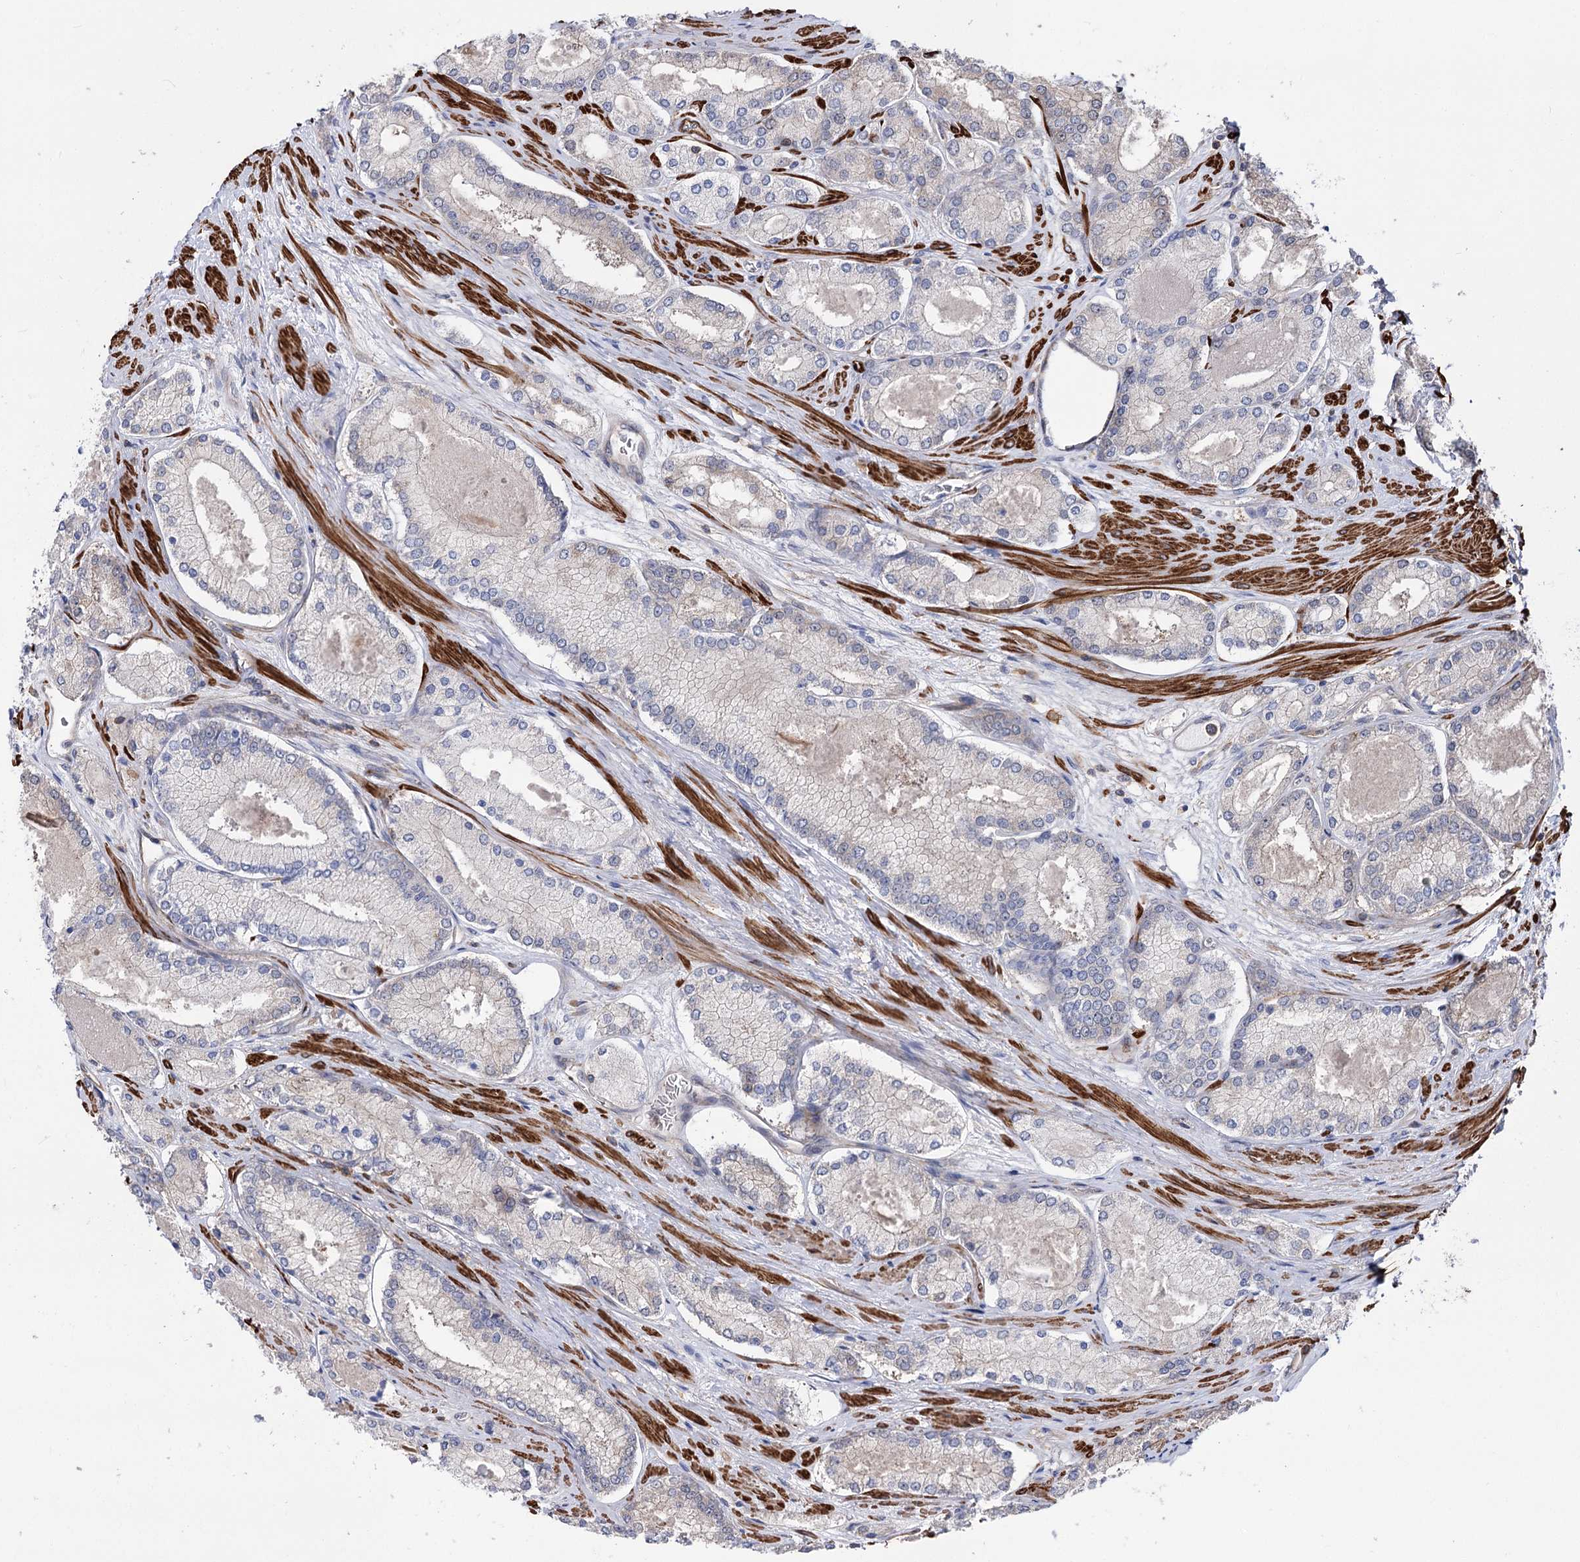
{"staining": {"intensity": "negative", "quantity": "none", "location": "none"}, "tissue": "prostate cancer", "cell_type": "Tumor cells", "image_type": "cancer", "snomed": [{"axis": "morphology", "description": "Adenocarcinoma, Low grade"}, {"axis": "topography", "description": "Prostate"}], "caption": "Prostate low-grade adenocarcinoma was stained to show a protein in brown. There is no significant expression in tumor cells. (Stains: DAB (3,3'-diaminobenzidine) immunohistochemistry with hematoxylin counter stain, Microscopy: brightfield microscopy at high magnification).", "gene": "DPP3", "patient": {"sex": "male", "age": 74}}